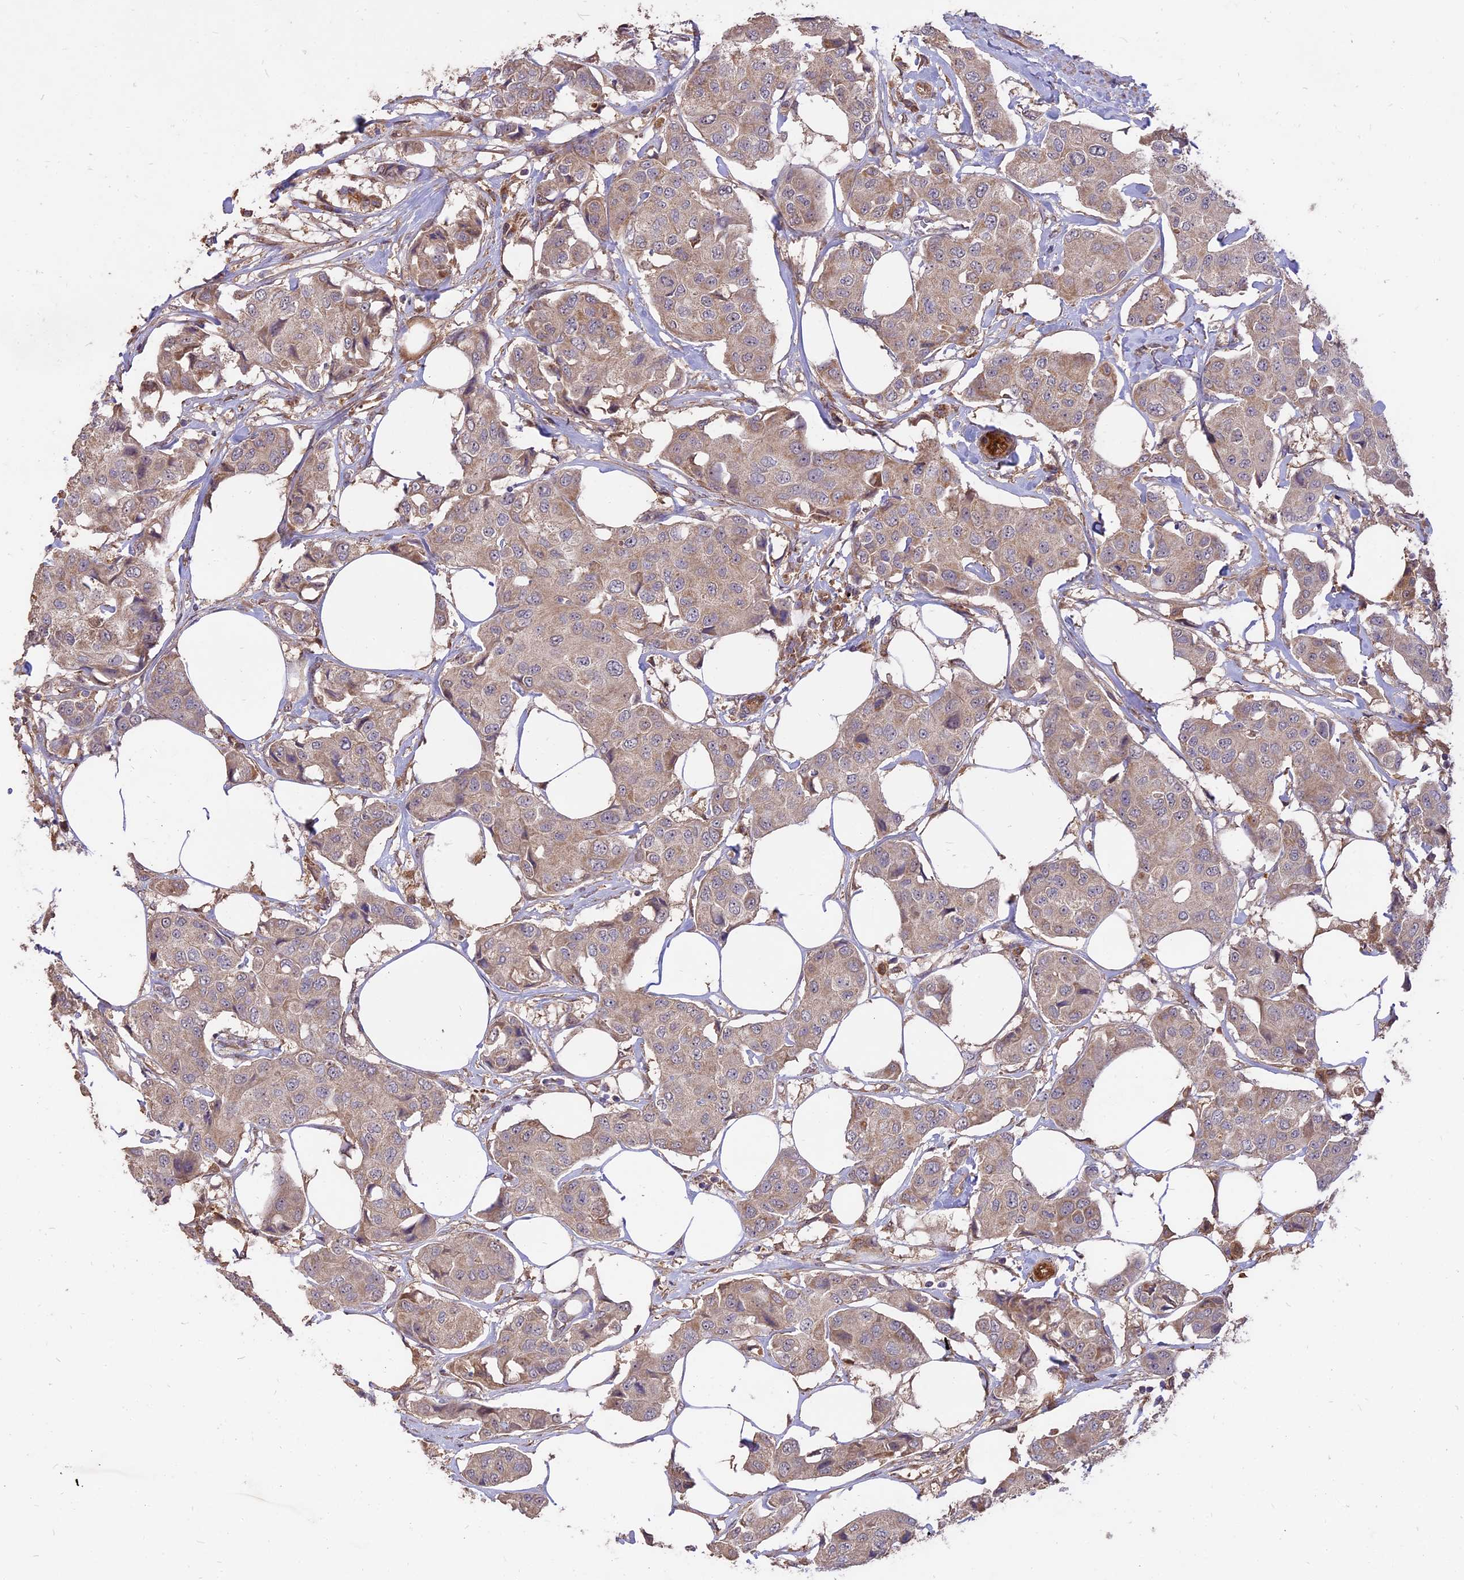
{"staining": {"intensity": "weak", "quantity": "25%-75%", "location": "cytoplasmic/membranous"}, "tissue": "breast cancer", "cell_type": "Tumor cells", "image_type": "cancer", "snomed": [{"axis": "morphology", "description": "Duct carcinoma"}, {"axis": "topography", "description": "Breast"}], "caption": "IHC staining of breast cancer, which demonstrates low levels of weak cytoplasmic/membranous staining in about 25%-75% of tumor cells indicating weak cytoplasmic/membranous protein staining. The staining was performed using DAB (brown) for protein detection and nuclei were counterstained in hematoxylin (blue).", "gene": "SAC3D1", "patient": {"sex": "female", "age": 80}}